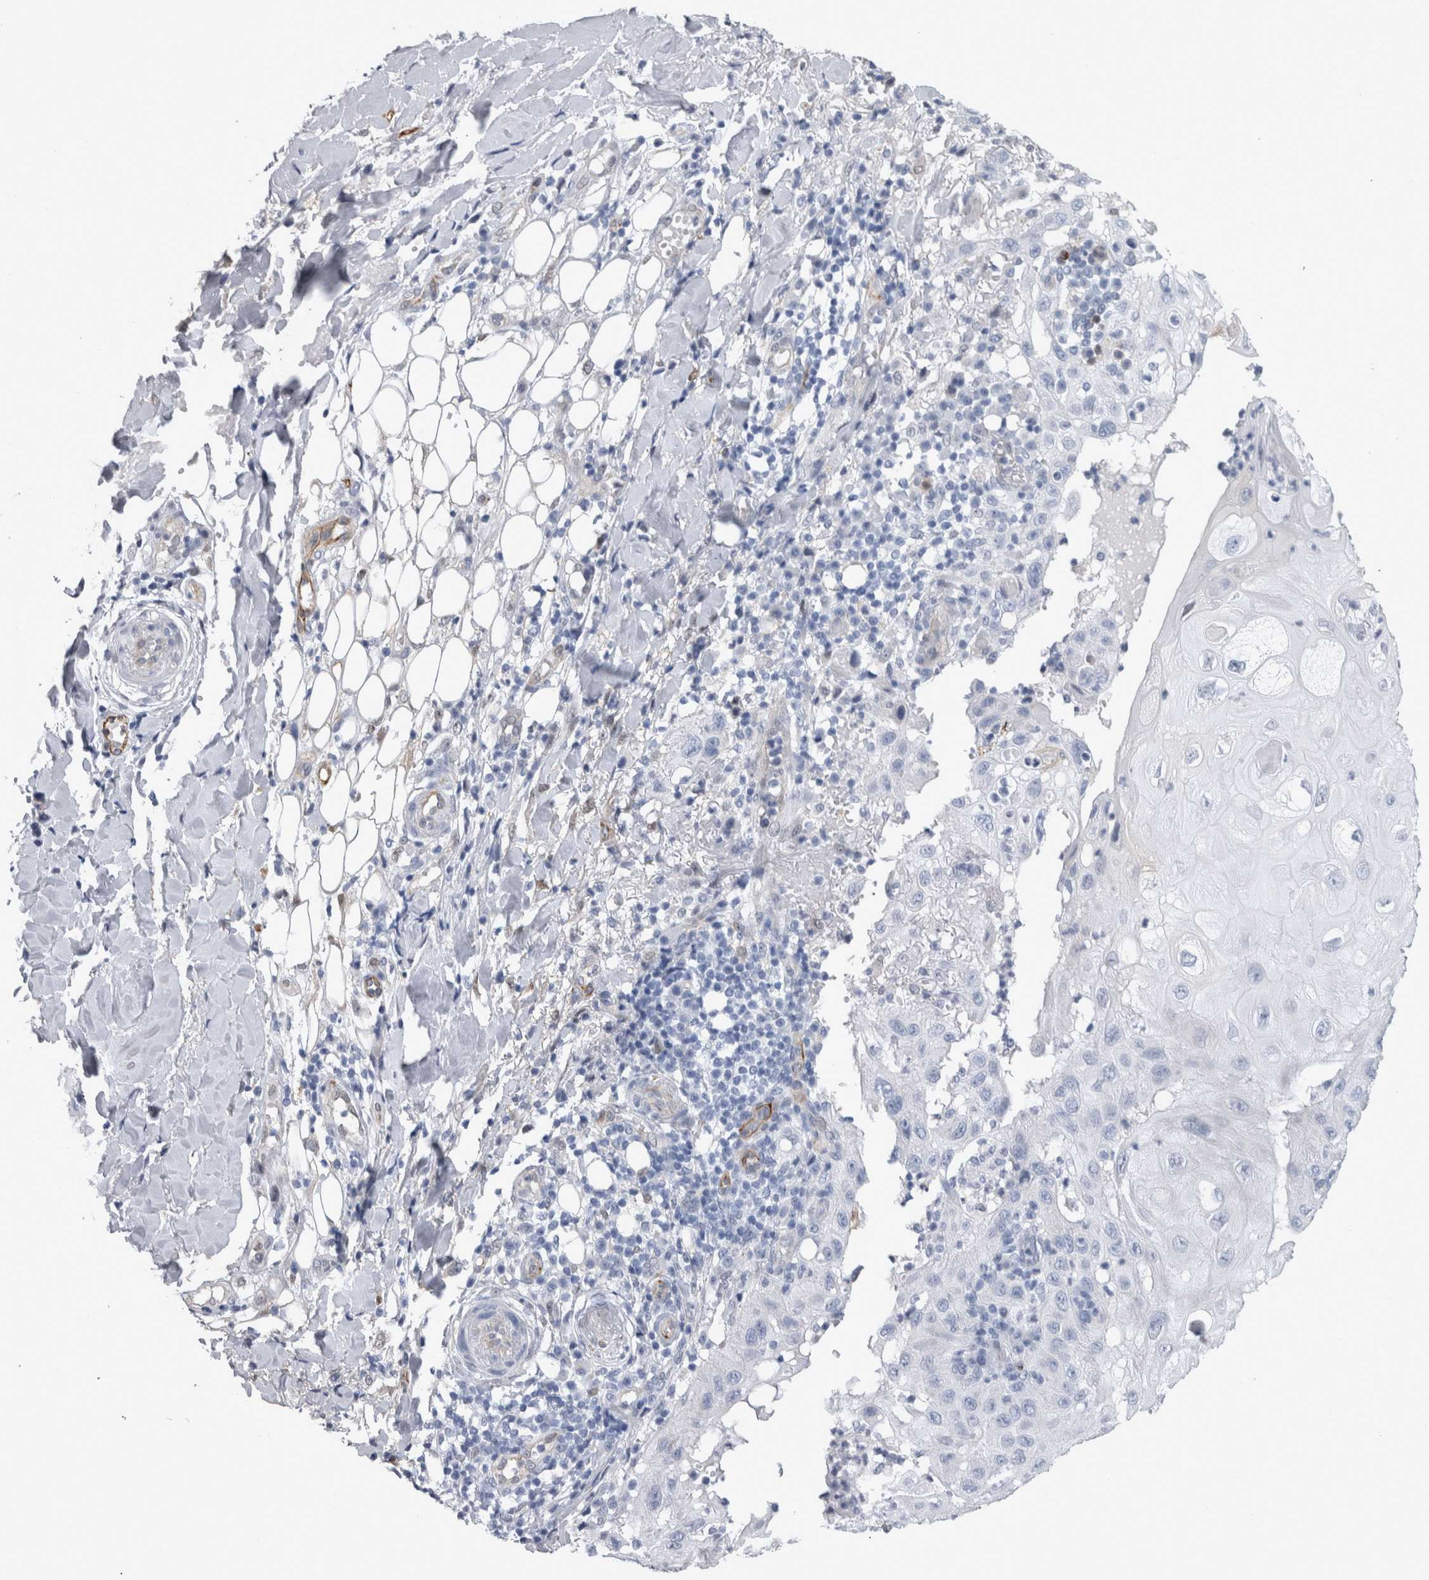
{"staining": {"intensity": "negative", "quantity": "none", "location": "none"}, "tissue": "skin cancer", "cell_type": "Tumor cells", "image_type": "cancer", "snomed": [{"axis": "morphology", "description": "Normal tissue, NOS"}, {"axis": "morphology", "description": "Squamous cell carcinoma, NOS"}, {"axis": "topography", "description": "Skin"}], "caption": "IHC histopathology image of human skin cancer (squamous cell carcinoma) stained for a protein (brown), which exhibits no staining in tumor cells.", "gene": "VWDE", "patient": {"sex": "female", "age": 96}}